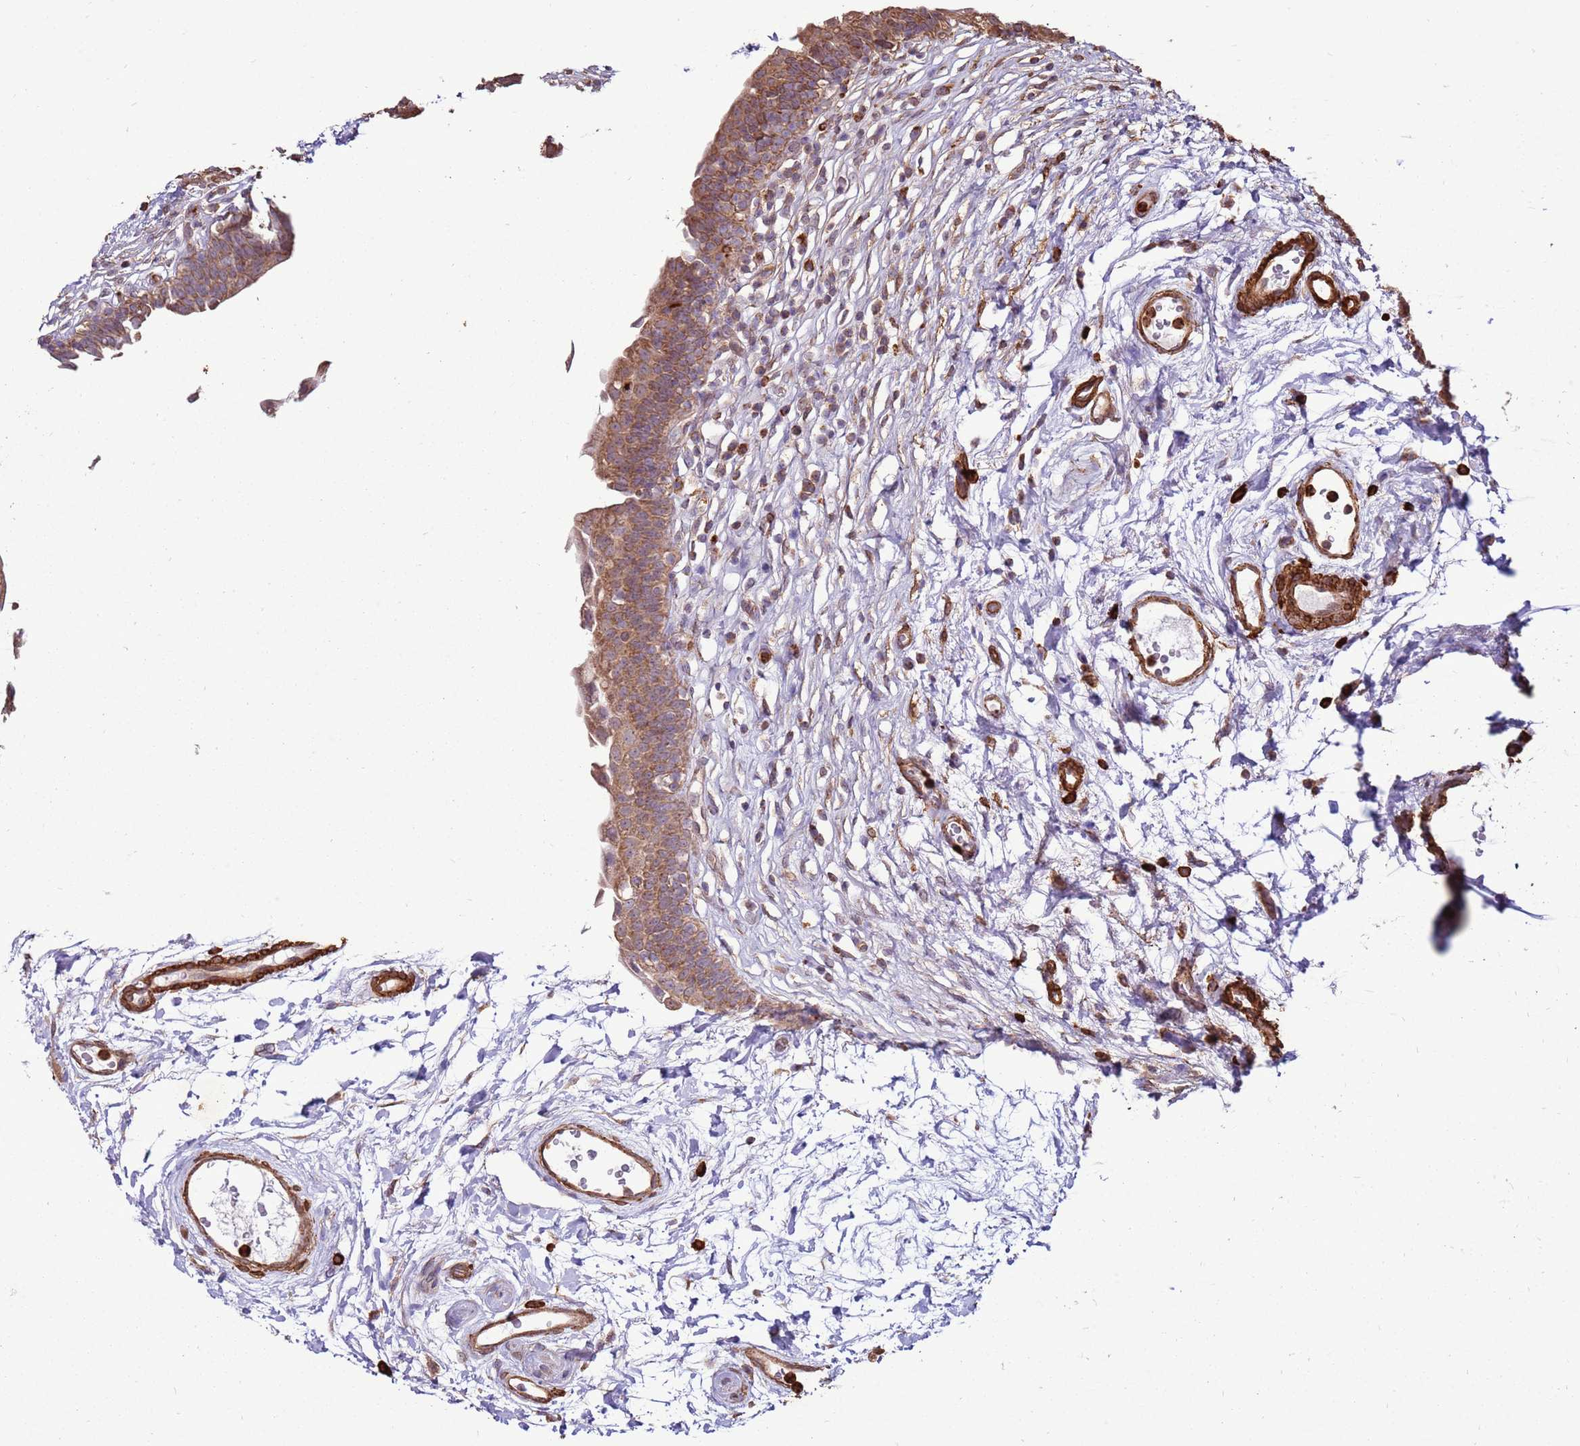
{"staining": {"intensity": "moderate", "quantity": ">75%", "location": "cytoplasmic/membranous"}, "tissue": "urinary bladder", "cell_type": "Urothelial cells", "image_type": "normal", "snomed": [{"axis": "morphology", "description": "Normal tissue, NOS"}, {"axis": "topography", "description": "Urinary bladder"}], "caption": "Approximately >75% of urothelial cells in normal human urinary bladder demonstrate moderate cytoplasmic/membranous protein expression as visualized by brown immunohistochemical staining.", "gene": "DDX59", "patient": {"sex": "male", "age": 83}}